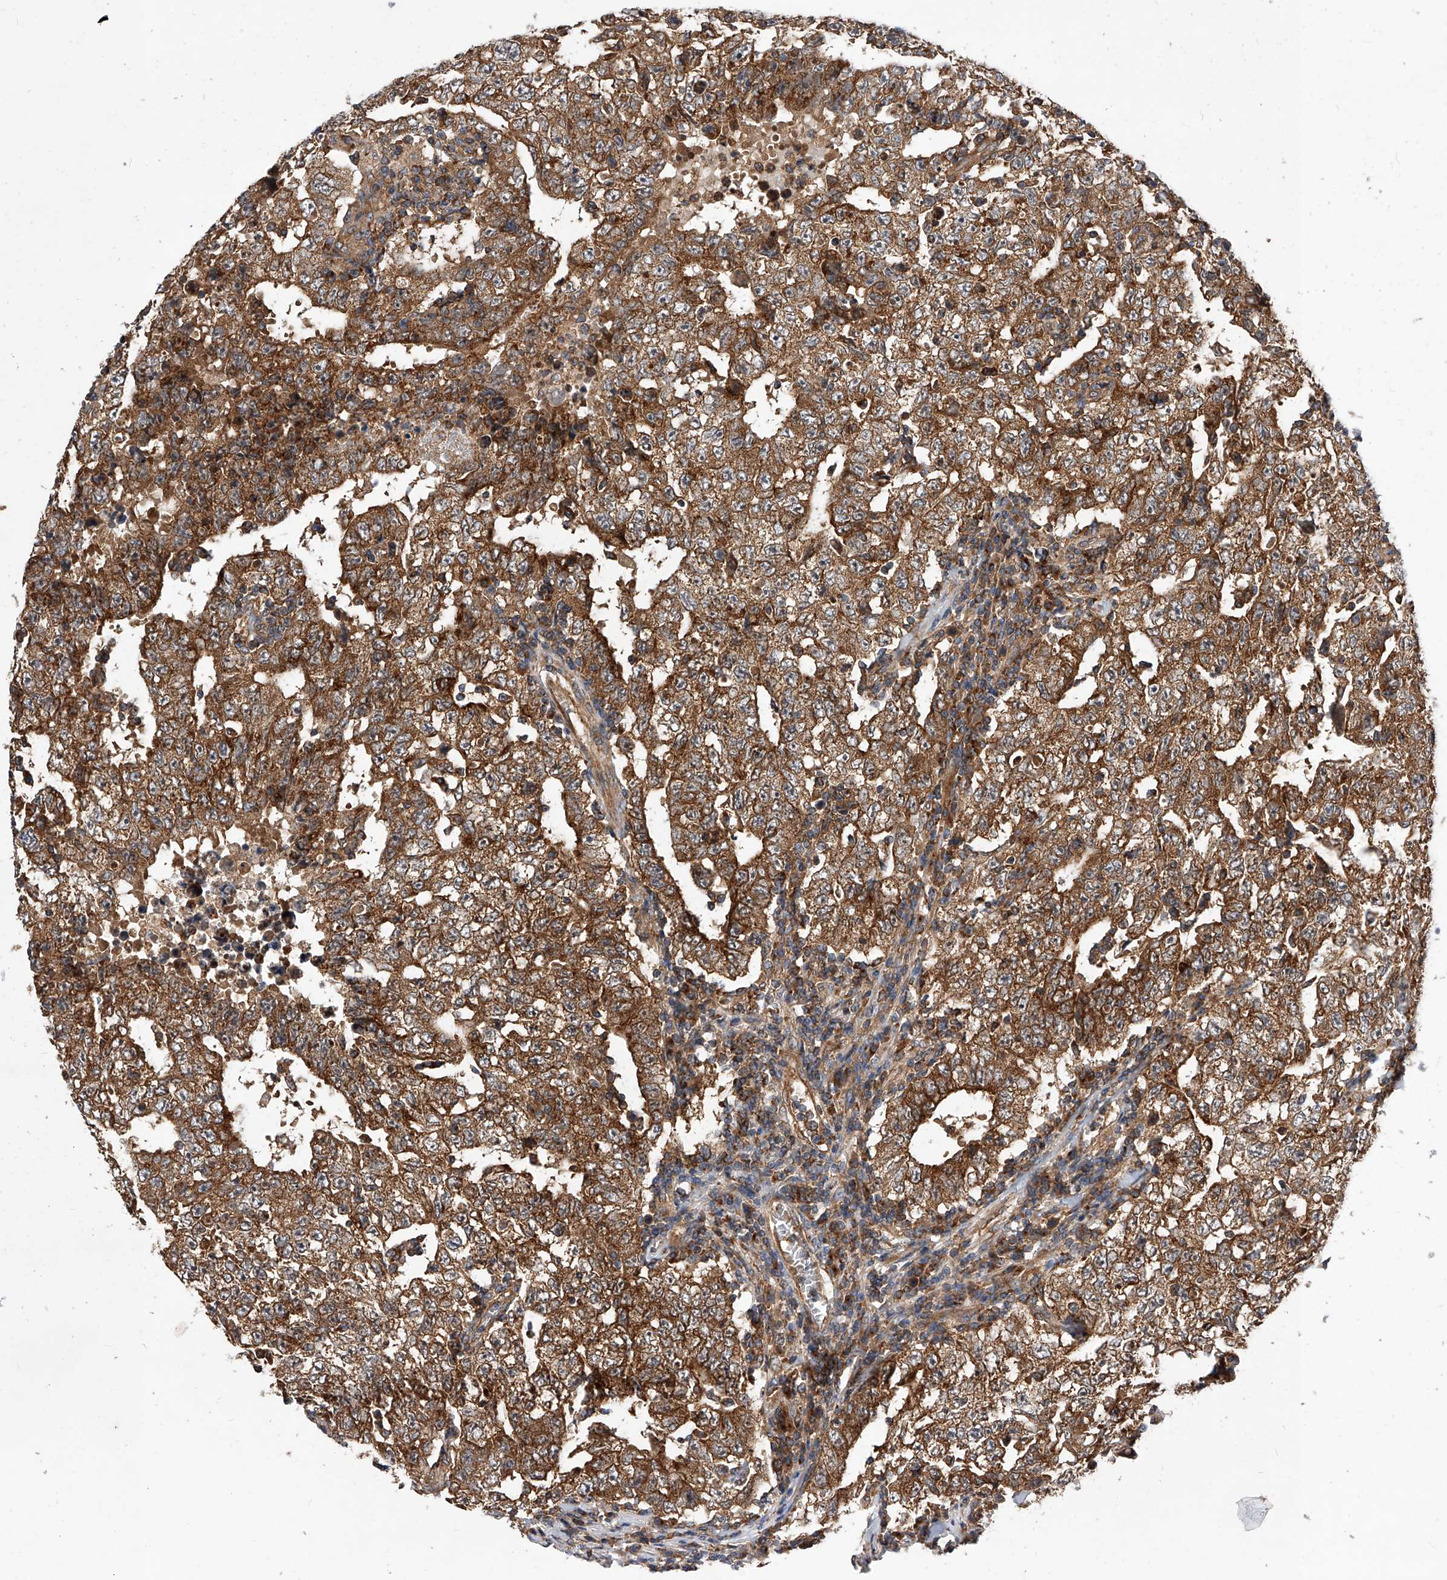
{"staining": {"intensity": "moderate", "quantity": ">75%", "location": "cytoplasmic/membranous"}, "tissue": "testis cancer", "cell_type": "Tumor cells", "image_type": "cancer", "snomed": [{"axis": "morphology", "description": "Carcinoma, Embryonal, NOS"}, {"axis": "topography", "description": "Testis"}], "caption": "A micrograph of testis embryonal carcinoma stained for a protein shows moderate cytoplasmic/membranous brown staining in tumor cells. Using DAB (brown) and hematoxylin (blue) stains, captured at high magnification using brightfield microscopy.", "gene": "CFAP410", "patient": {"sex": "male", "age": 26}}